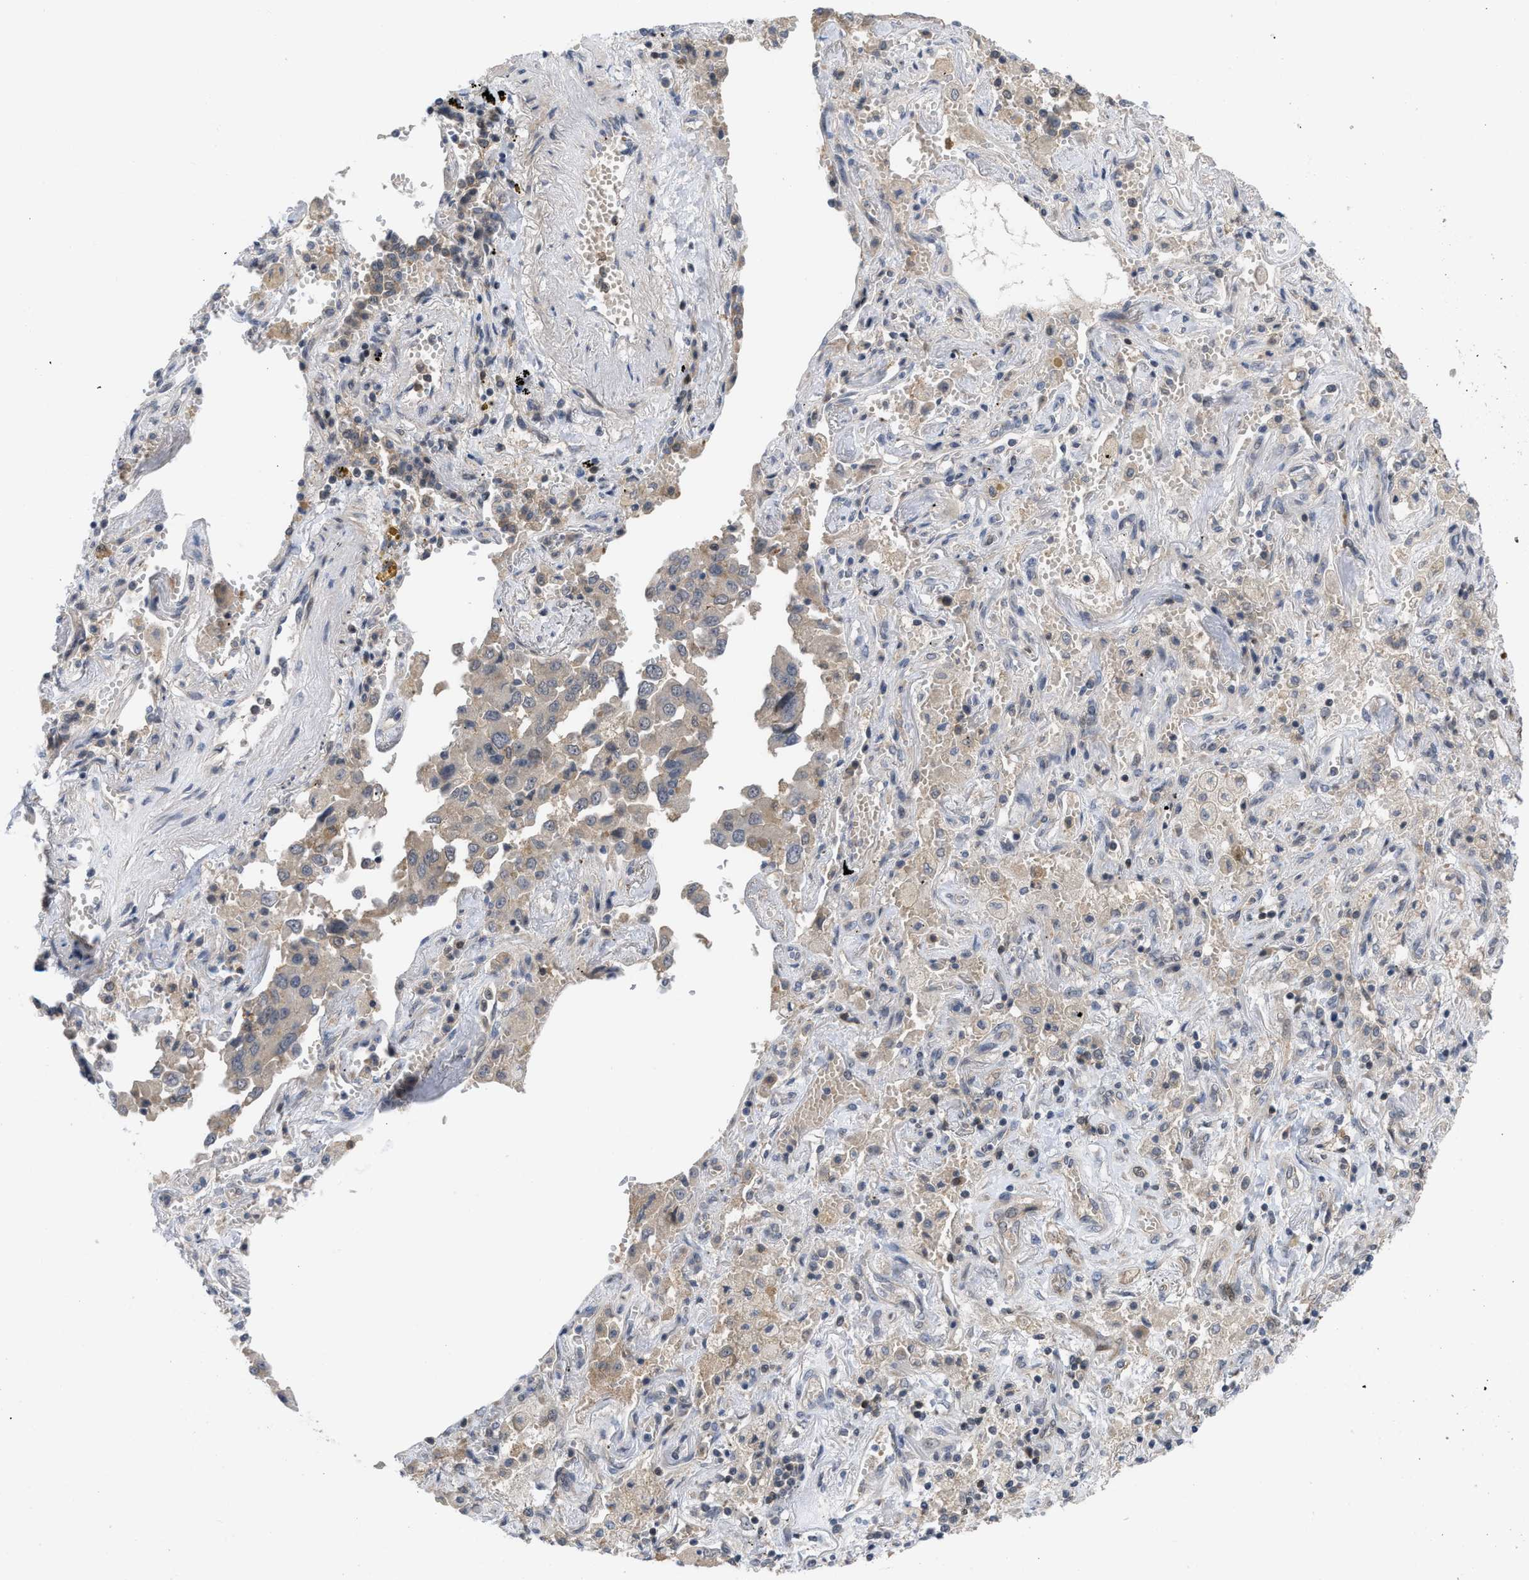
{"staining": {"intensity": "weak", "quantity": "<25%", "location": "cytoplasmic/membranous"}, "tissue": "lung cancer", "cell_type": "Tumor cells", "image_type": "cancer", "snomed": [{"axis": "morphology", "description": "Adenocarcinoma, NOS"}, {"axis": "topography", "description": "Lung"}], "caption": "Immunohistochemistry image of human lung cancer stained for a protein (brown), which displays no staining in tumor cells. (Stains: DAB (3,3'-diaminobenzidine) immunohistochemistry with hematoxylin counter stain, Microscopy: brightfield microscopy at high magnification).", "gene": "LDAF1", "patient": {"sex": "female", "age": 65}}